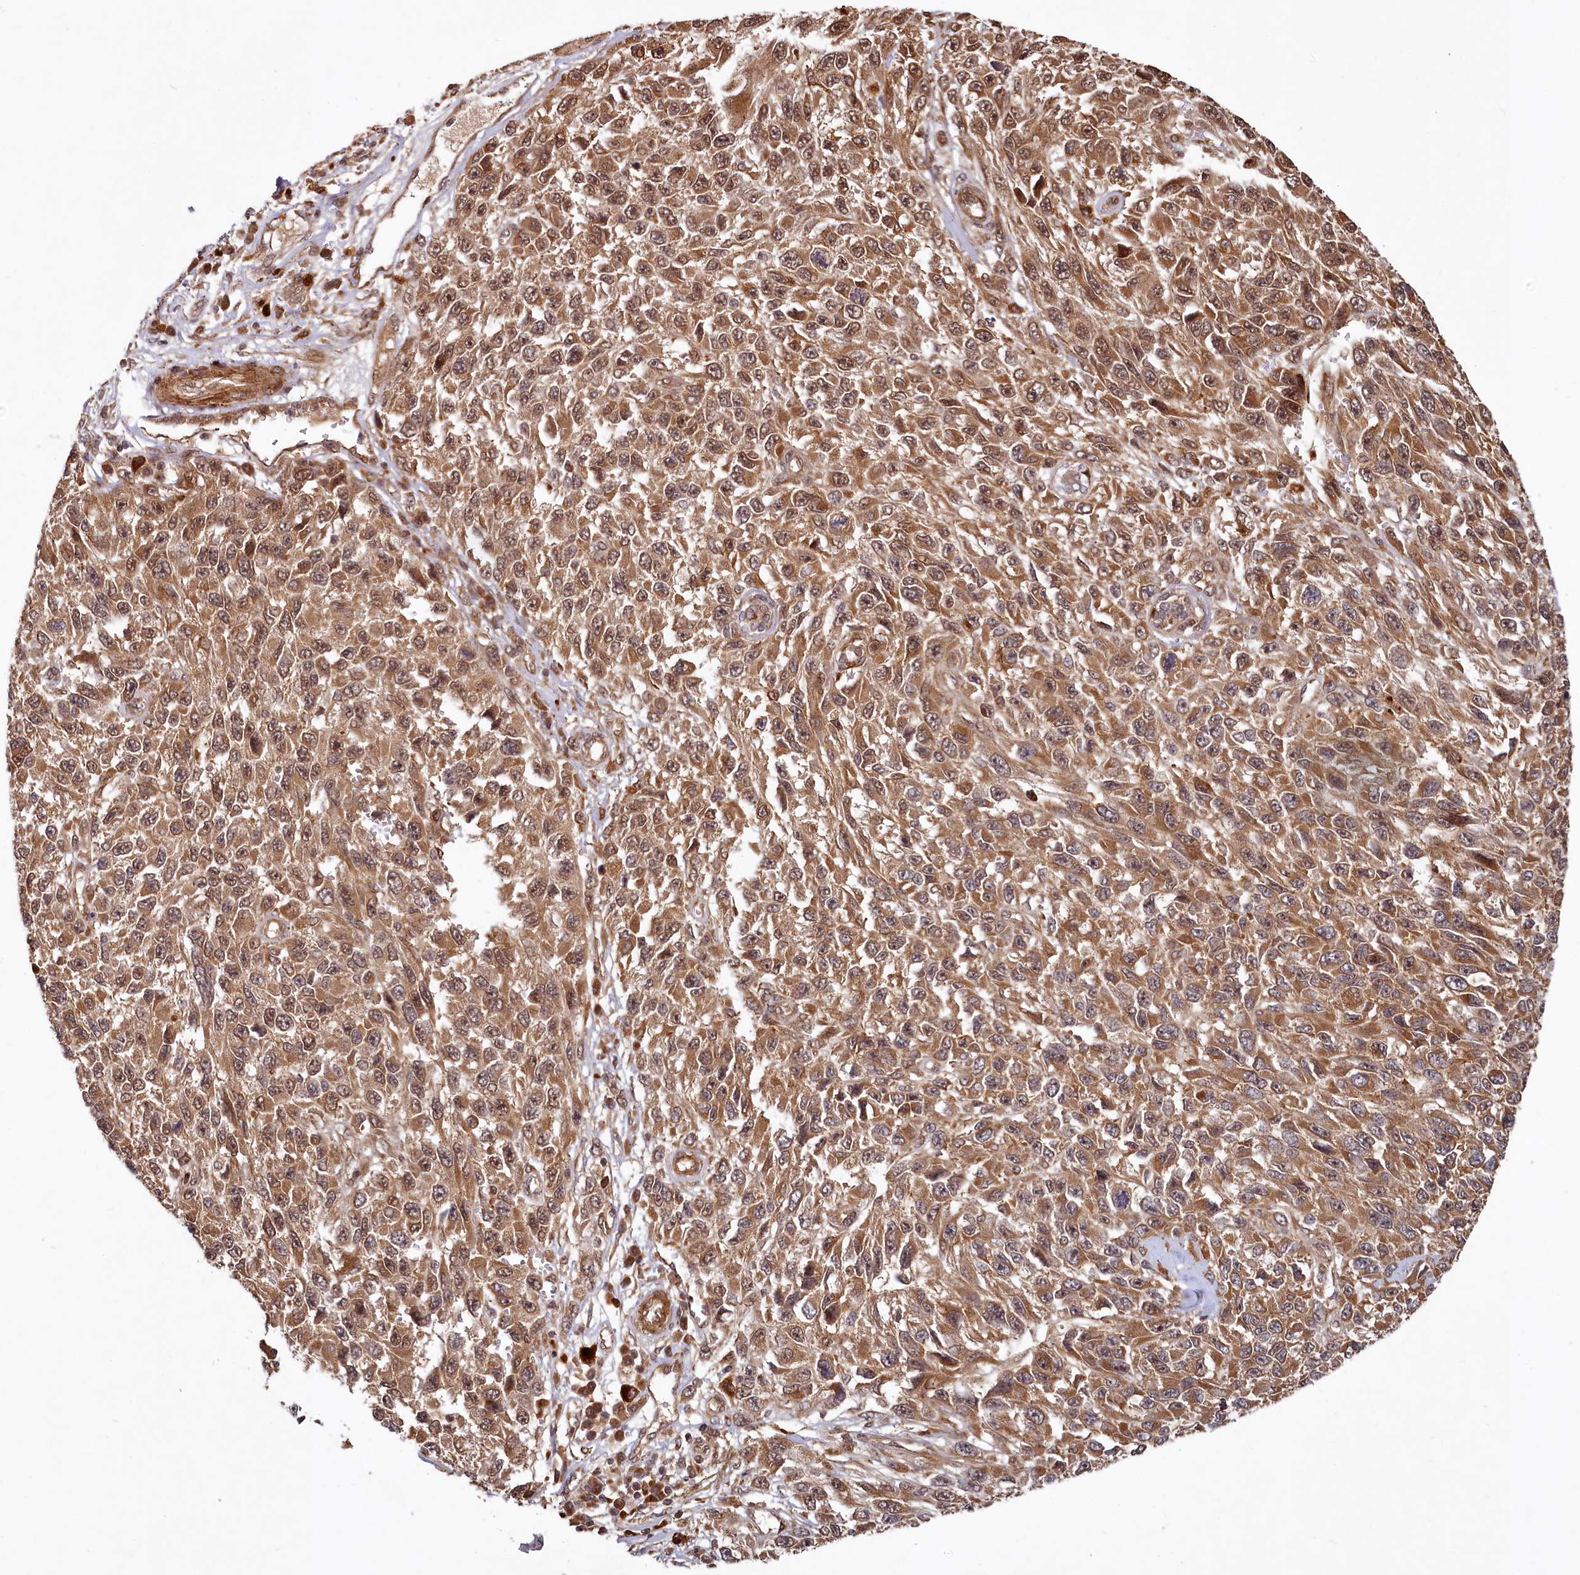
{"staining": {"intensity": "moderate", "quantity": ">75%", "location": "cytoplasmic/membranous,nuclear"}, "tissue": "melanoma", "cell_type": "Tumor cells", "image_type": "cancer", "snomed": [{"axis": "morphology", "description": "Normal tissue, NOS"}, {"axis": "morphology", "description": "Malignant melanoma, NOS"}, {"axis": "topography", "description": "Skin"}], "caption": "Melanoma was stained to show a protein in brown. There is medium levels of moderate cytoplasmic/membranous and nuclear expression in about >75% of tumor cells.", "gene": "TRIM23", "patient": {"sex": "female", "age": 96}}